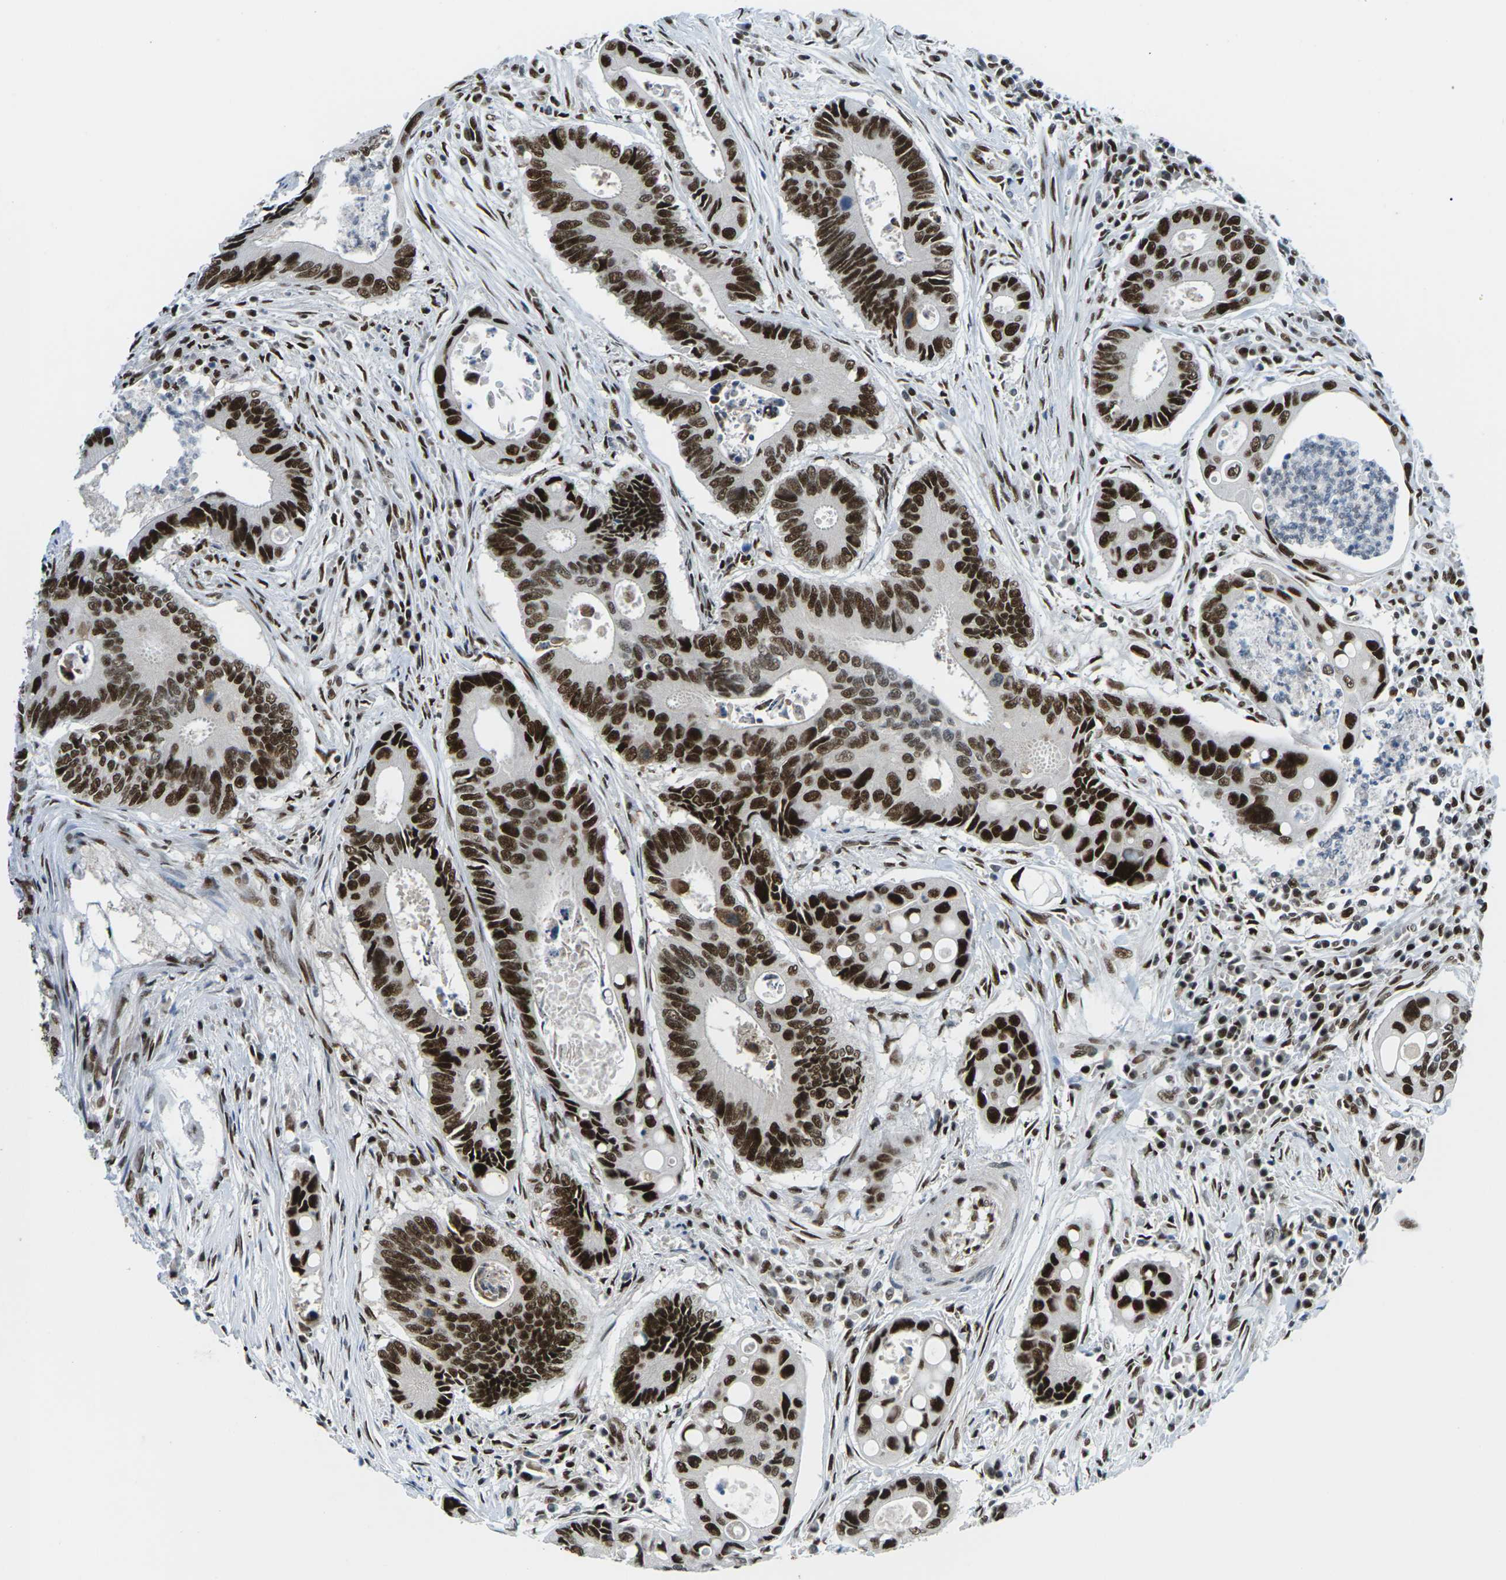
{"staining": {"intensity": "strong", "quantity": ">75%", "location": "nuclear"}, "tissue": "colorectal cancer", "cell_type": "Tumor cells", "image_type": "cancer", "snomed": [{"axis": "morphology", "description": "Inflammation, NOS"}, {"axis": "morphology", "description": "Adenocarcinoma, NOS"}, {"axis": "topography", "description": "Colon"}], "caption": "Immunohistochemical staining of colorectal adenocarcinoma reveals strong nuclear protein expression in approximately >75% of tumor cells. Using DAB (brown) and hematoxylin (blue) stains, captured at high magnification using brightfield microscopy.", "gene": "PSME3", "patient": {"sex": "male", "age": 72}}